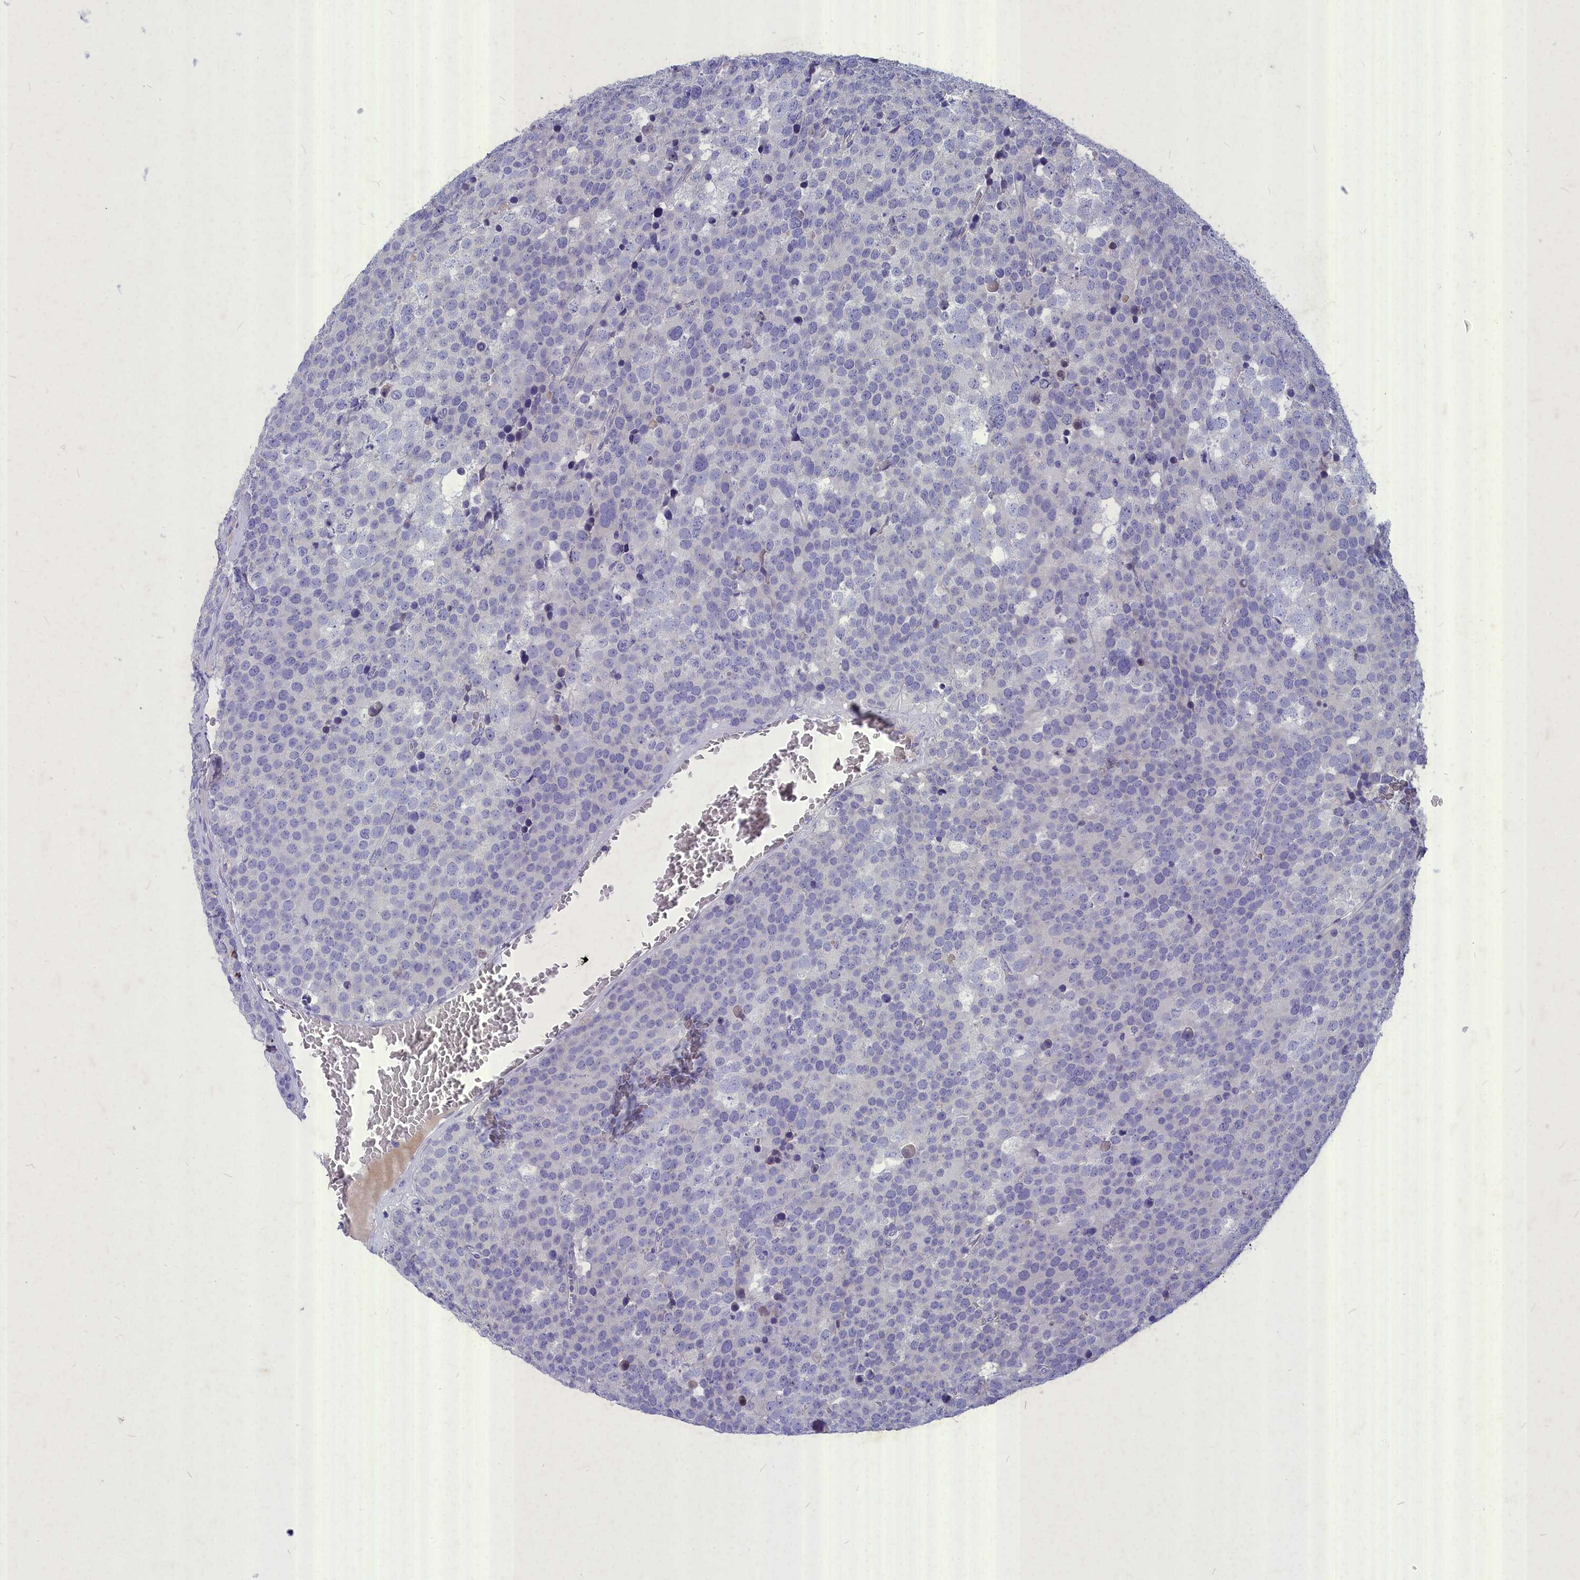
{"staining": {"intensity": "negative", "quantity": "none", "location": "none"}, "tissue": "testis cancer", "cell_type": "Tumor cells", "image_type": "cancer", "snomed": [{"axis": "morphology", "description": "Seminoma, NOS"}, {"axis": "topography", "description": "Testis"}], "caption": "Tumor cells show no significant expression in seminoma (testis). (Immunohistochemistry, brightfield microscopy, high magnification).", "gene": "DEFB119", "patient": {"sex": "male", "age": 71}}